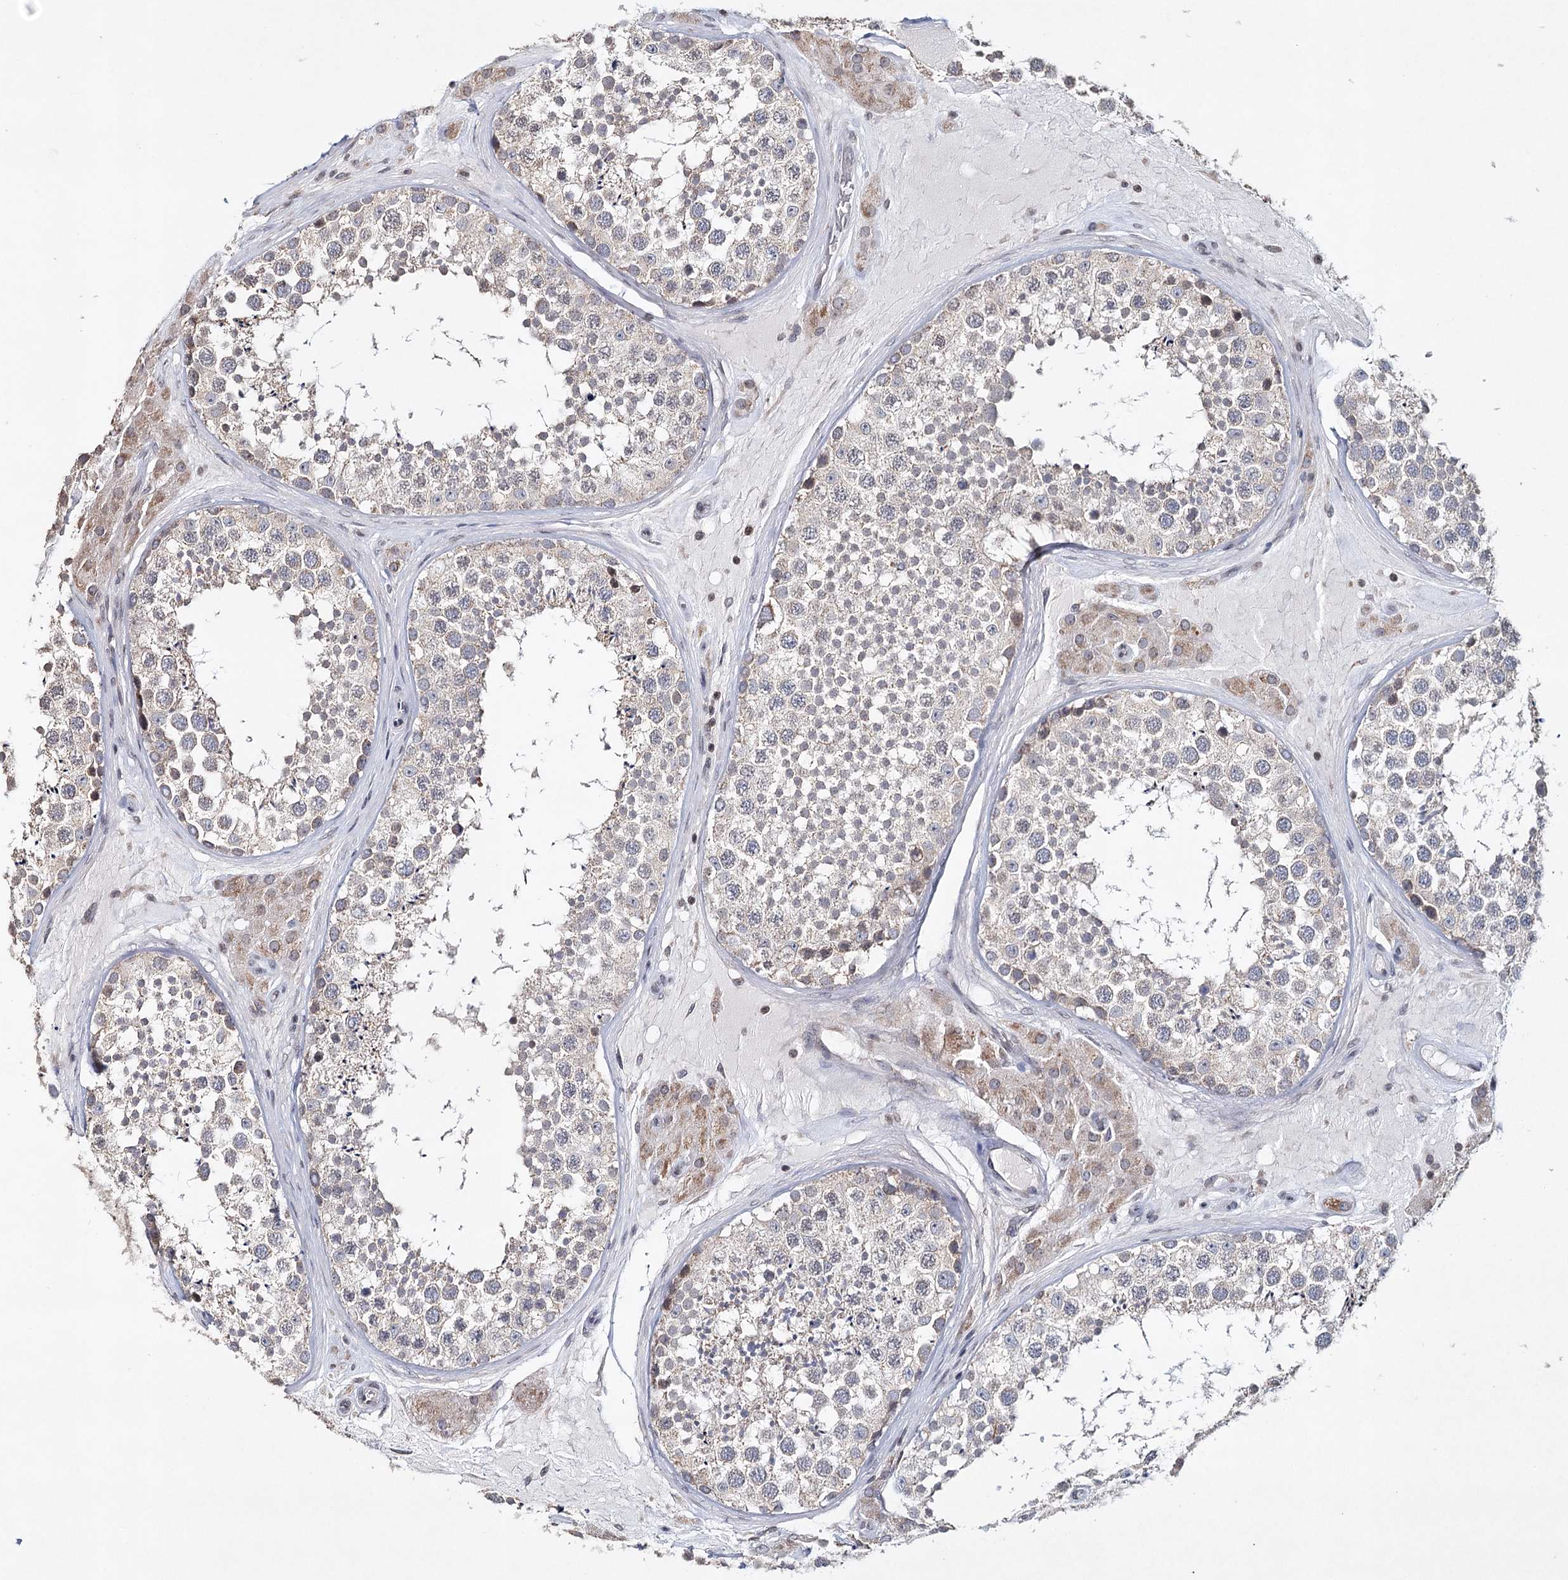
{"staining": {"intensity": "weak", "quantity": "<25%", "location": "cytoplasmic/membranous"}, "tissue": "testis", "cell_type": "Cells in seminiferous ducts", "image_type": "normal", "snomed": [{"axis": "morphology", "description": "Normal tissue, NOS"}, {"axis": "topography", "description": "Testis"}], "caption": "The micrograph reveals no staining of cells in seminiferous ducts in benign testis. Brightfield microscopy of IHC stained with DAB (3,3'-diaminobenzidine) (brown) and hematoxylin (blue), captured at high magnification.", "gene": "ICOS", "patient": {"sex": "male", "age": 46}}